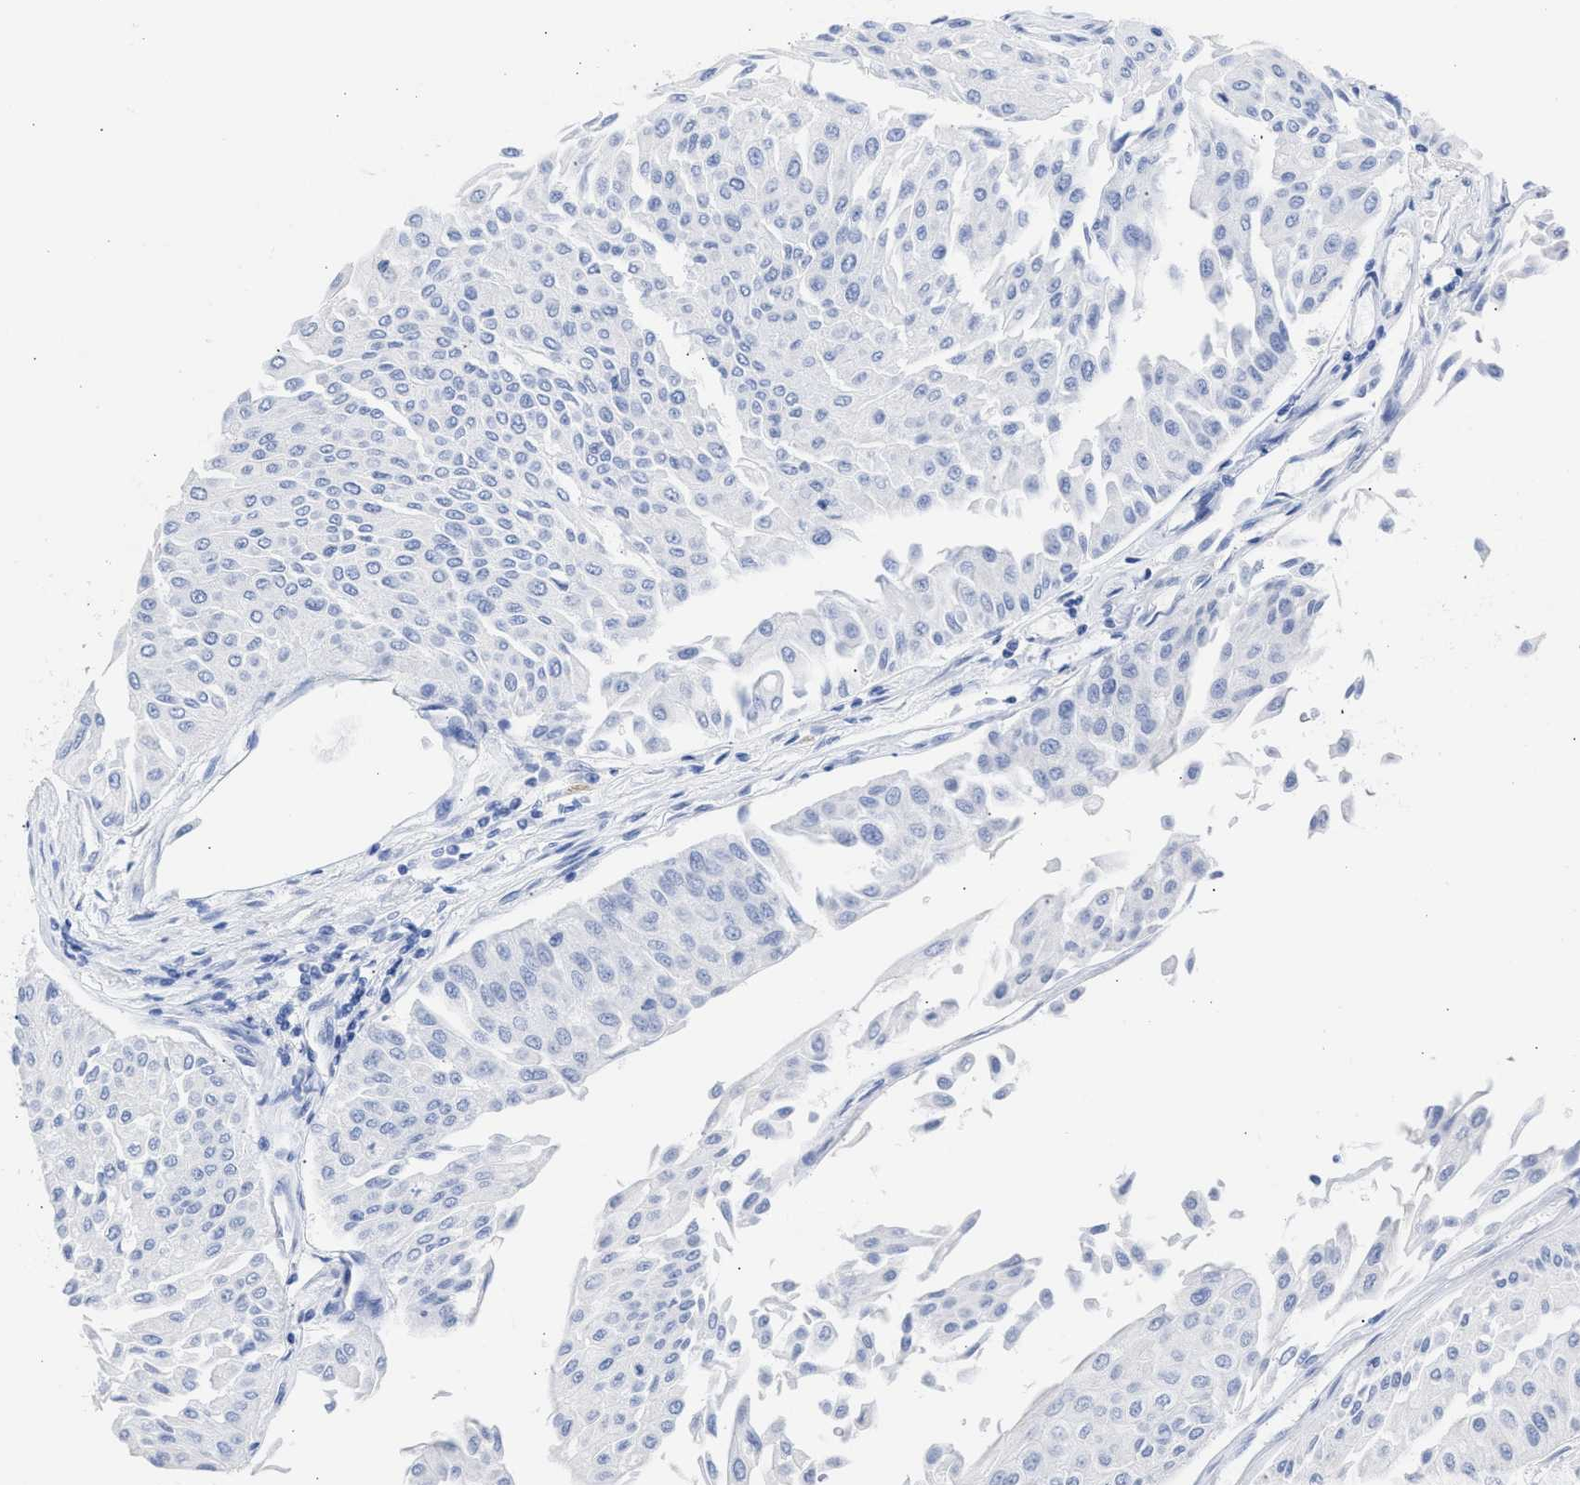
{"staining": {"intensity": "negative", "quantity": "none", "location": "none"}, "tissue": "urothelial cancer", "cell_type": "Tumor cells", "image_type": "cancer", "snomed": [{"axis": "morphology", "description": "Urothelial carcinoma, Low grade"}, {"axis": "topography", "description": "Urinary bladder"}], "caption": "Immunohistochemistry of human urothelial cancer exhibits no positivity in tumor cells.", "gene": "NCAM1", "patient": {"sex": "male", "age": 67}}